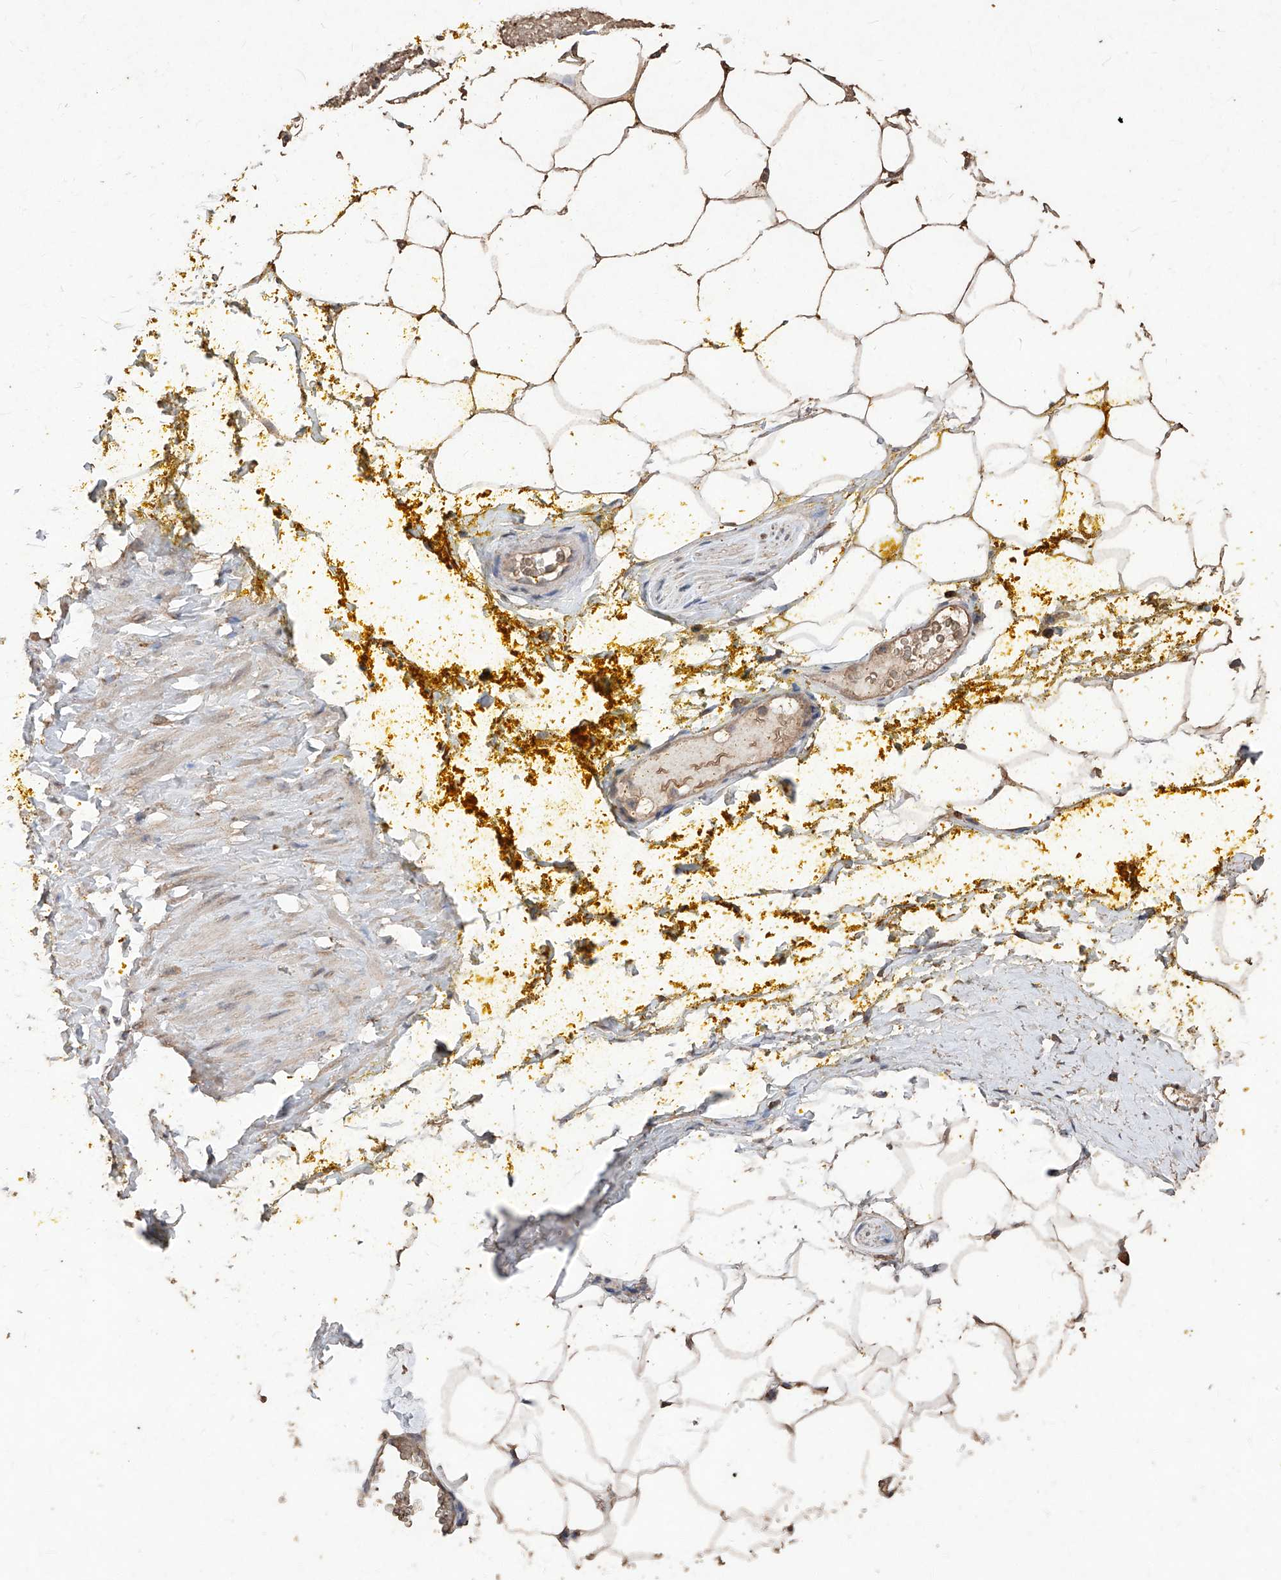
{"staining": {"intensity": "moderate", "quantity": "25%-75%", "location": "cytoplasmic/membranous"}, "tissue": "adipose tissue", "cell_type": "Adipocytes", "image_type": "normal", "snomed": [{"axis": "morphology", "description": "Normal tissue, NOS"}, {"axis": "morphology", "description": "Adenocarcinoma, Low grade"}, {"axis": "topography", "description": "Prostate"}, {"axis": "topography", "description": "Peripheral nerve tissue"}], "caption": "IHC micrograph of unremarkable adipose tissue stained for a protein (brown), which displays medium levels of moderate cytoplasmic/membranous expression in approximately 25%-75% of adipocytes.", "gene": "EML1", "patient": {"sex": "male", "age": 63}}